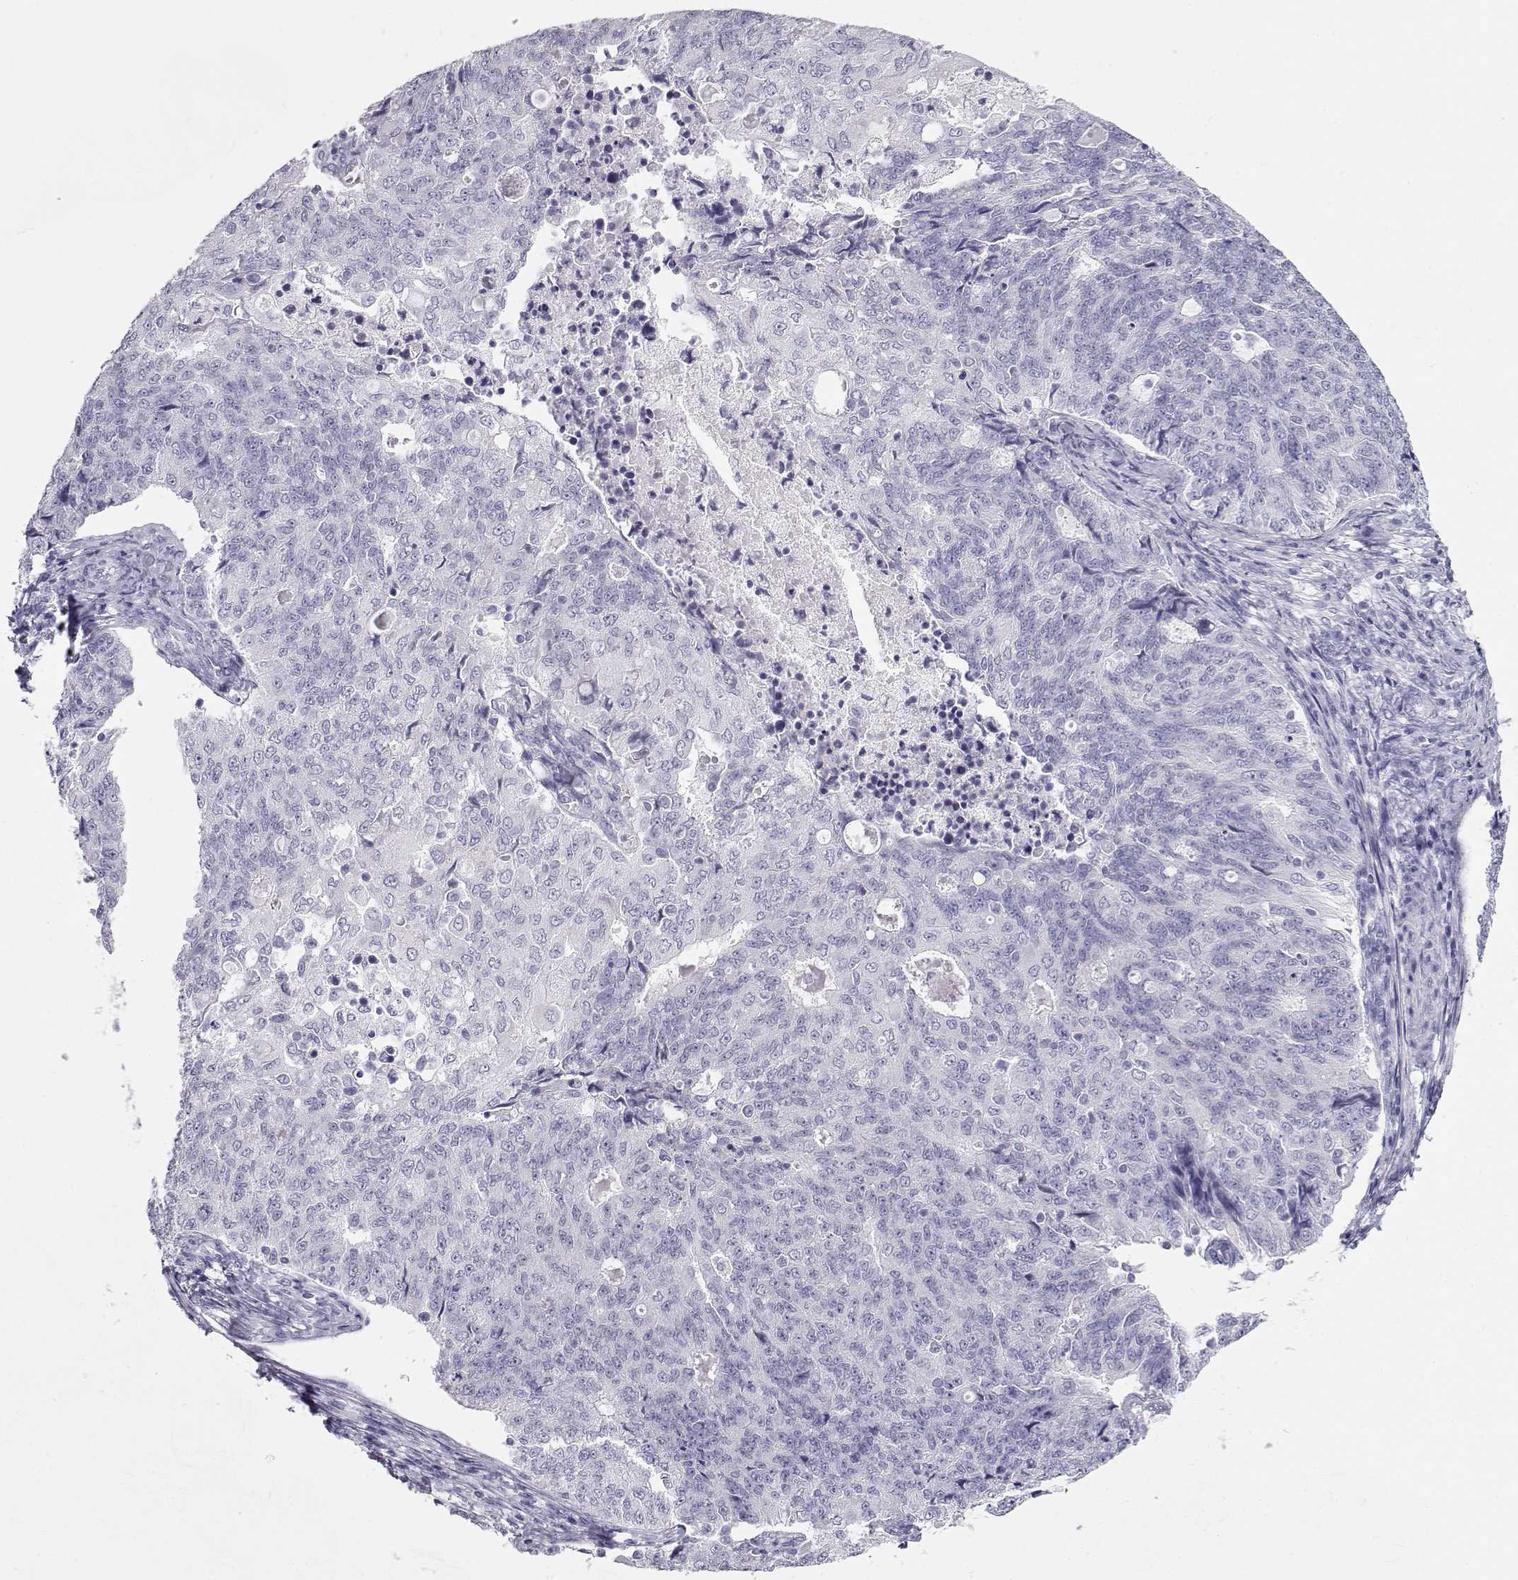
{"staining": {"intensity": "negative", "quantity": "none", "location": "none"}, "tissue": "endometrial cancer", "cell_type": "Tumor cells", "image_type": "cancer", "snomed": [{"axis": "morphology", "description": "Adenocarcinoma, NOS"}, {"axis": "topography", "description": "Endometrium"}], "caption": "Immunohistochemistry image of human endometrial cancer stained for a protein (brown), which displays no staining in tumor cells.", "gene": "MAGEC1", "patient": {"sex": "female", "age": 43}}